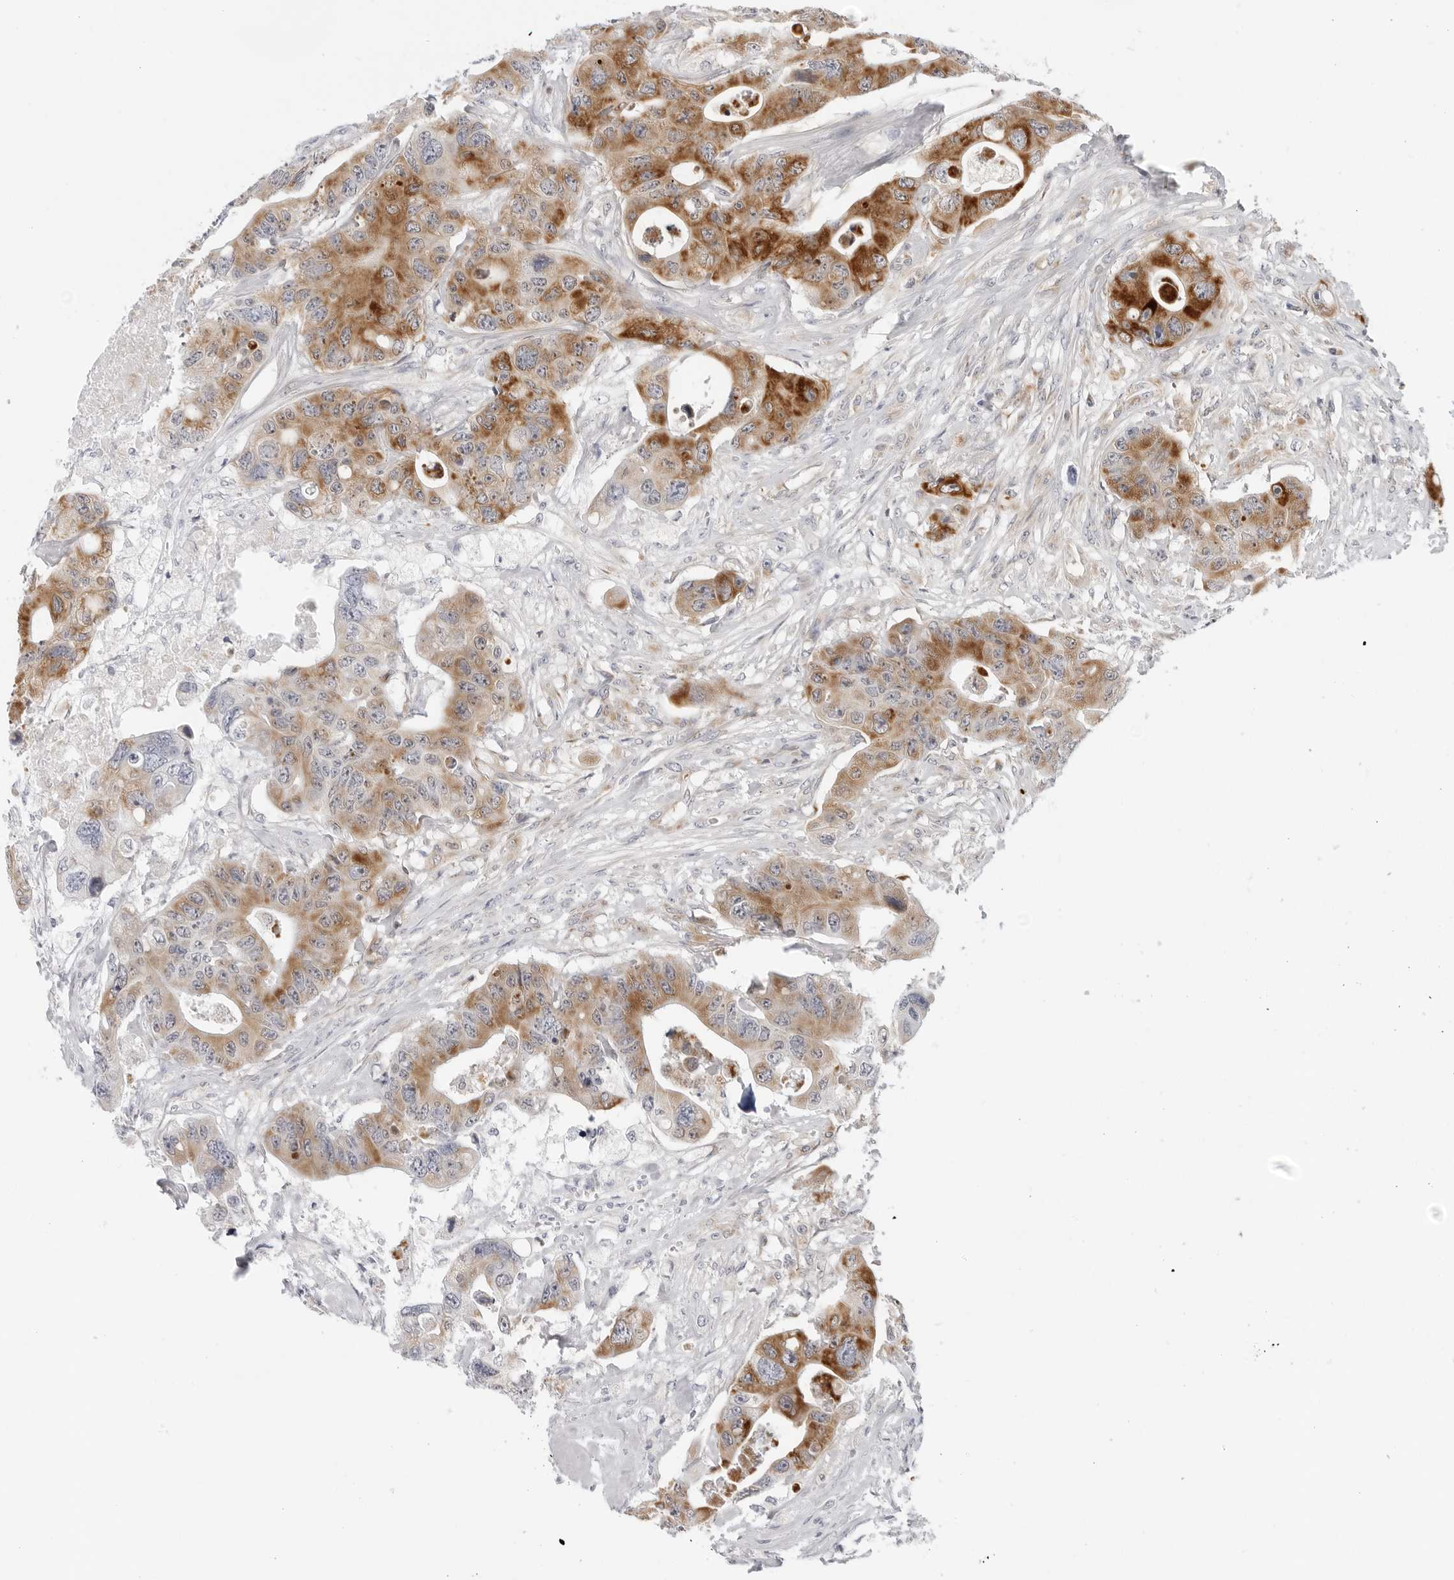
{"staining": {"intensity": "strong", "quantity": ">75%", "location": "cytoplasmic/membranous"}, "tissue": "colorectal cancer", "cell_type": "Tumor cells", "image_type": "cancer", "snomed": [{"axis": "morphology", "description": "Adenocarcinoma, NOS"}, {"axis": "topography", "description": "Colon"}], "caption": "Strong cytoplasmic/membranous positivity for a protein is identified in approximately >75% of tumor cells of colorectal cancer (adenocarcinoma) using IHC.", "gene": "CIART", "patient": {"sex": "female", "age": 46}}